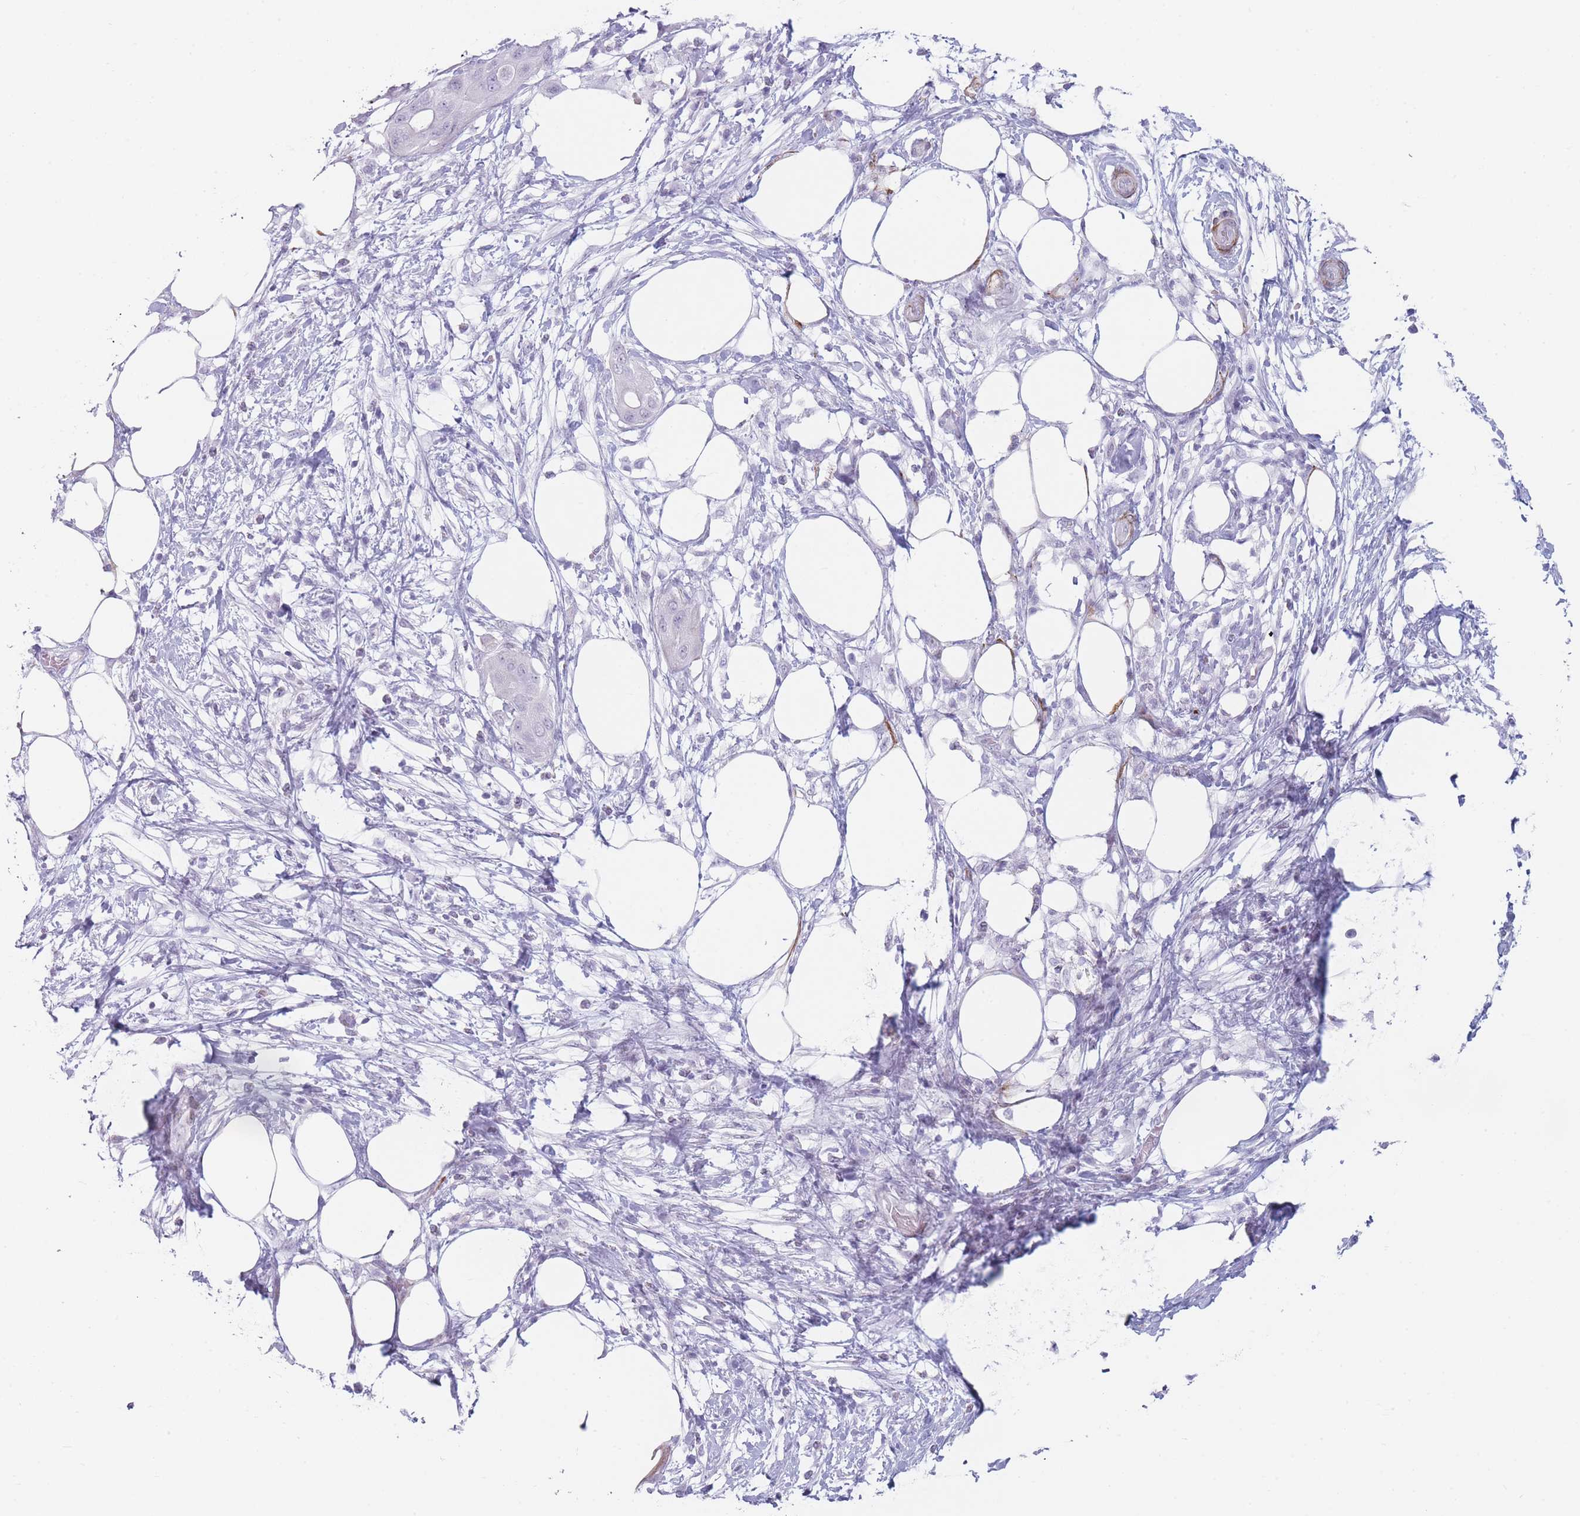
{"staining": {"intensity": "negative", "quantity": "none", "location": "none"}, "tissue": "pancreatic cancer", "cell_type": "Tumor cells", "image_type": "cancer", "snomed": [{"axis": "morphology", "description": "Adenocarcinoma, NOS"}, {"axis": "topography", "description": "Pancreas"}], "caption": "This micrograph is of pancreatic cancer (adenocarcinoma) stained with immunohistochemistry to label a protein in brown with the nuclei are counter-stained blue. There is no expression in tumor cells.", "gene": "IFNA6", "patient": {"sex": "male", "age": 68}}